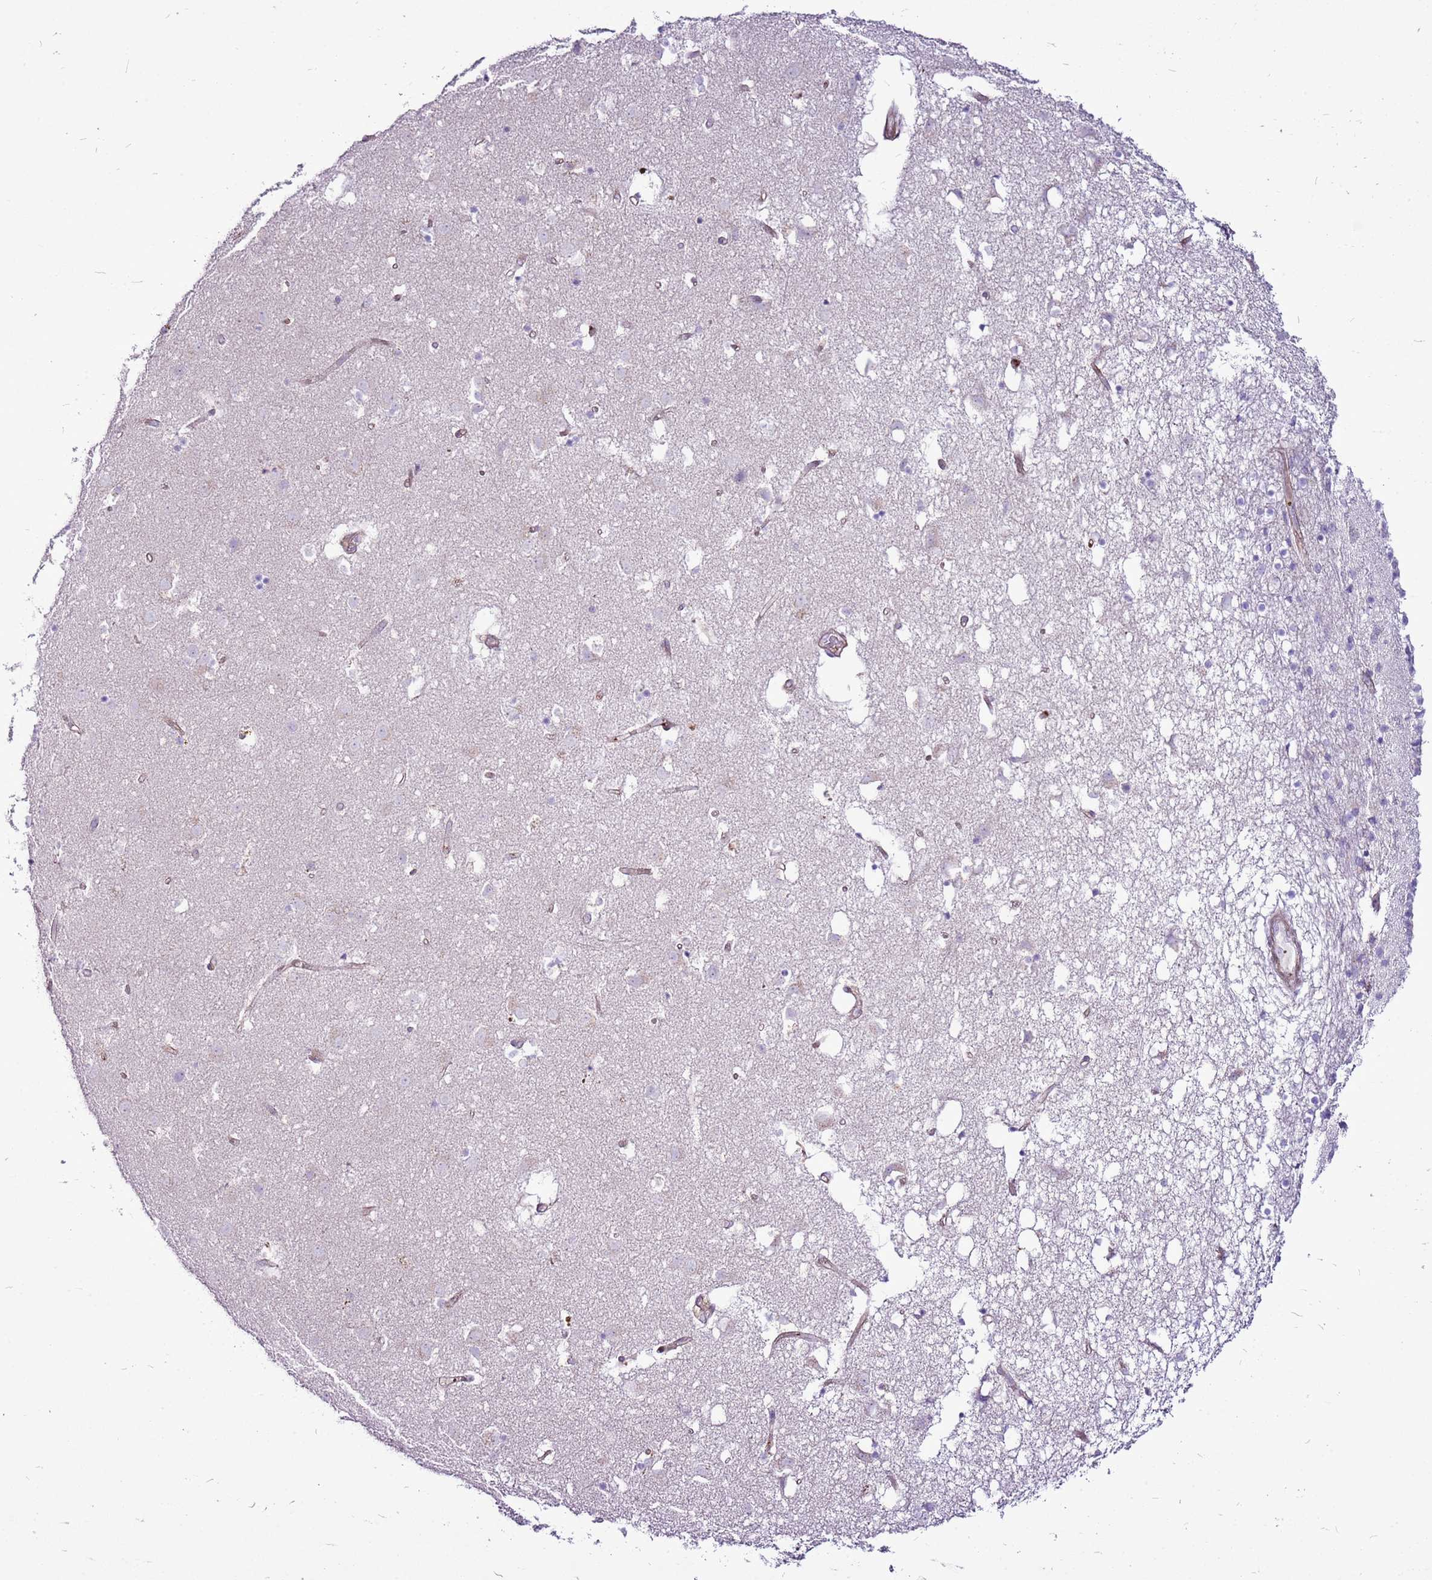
{"staining": {"intensity": "negative", "quantity": "none", "location": "none"}, "tissue": "caudate", "cell_type": "Glial cells", "image_type": "normal", "snomed": [{"axis": "morphology", "description": "Normal tissue, NOS"}, {"axis": "topography", "description": "Lateral ventricle wall"}], "caption": "IHC image of normal caudate: human caudate stained with DAB (3,3'-diaminobenzidine) shows no significant protein expression in glial cells. (DAB immunohistochemistry (IHC) with hematoxylin counter stain).", "gene": "CHAC2", "patient": {"sex": "male", "age": 70}}